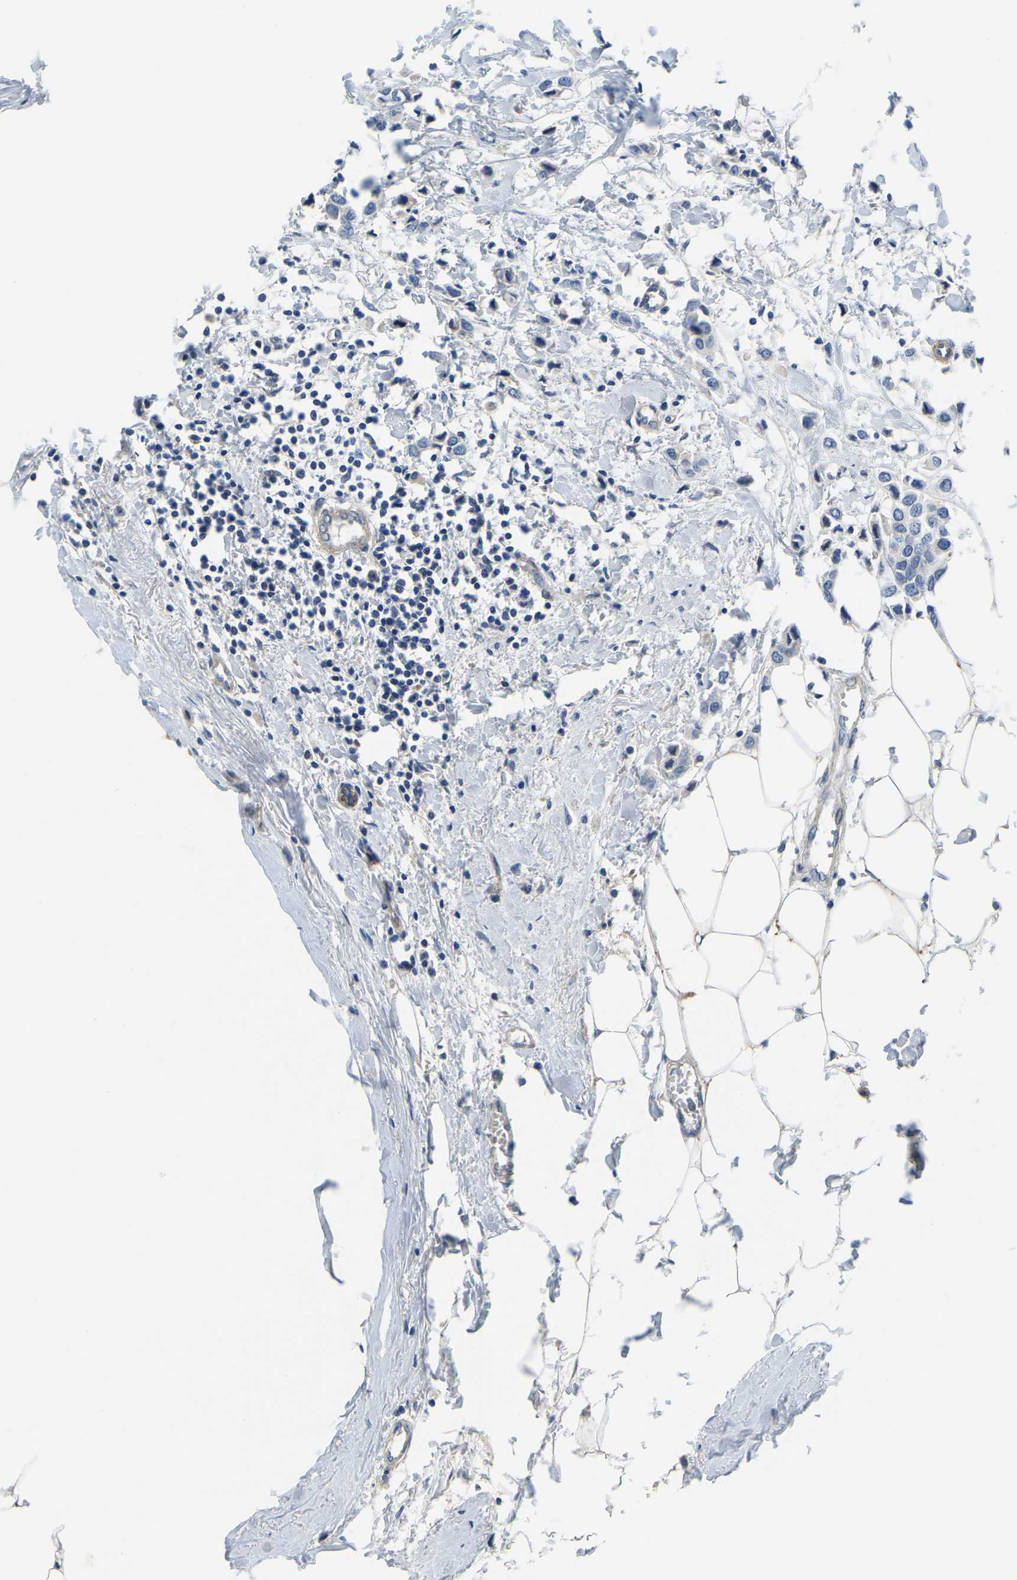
{"staining": {"intensity": "negative", "quantity": "none", "location": "none"}, "tissue": "breast cancer", "cell_type": "Tumor cells", "image_type": "cancer", "snomed": [{"axis": "morphology", "description": "Lobular carcinoma"}, {"axis": "topography", "description": "Breast"}], "caption": "Tumor cells are negative for protein expression in human breast cancer (lobular carcinoma).", "gene": "LIAS", "patient": {"sex": "female", "age": 51}}